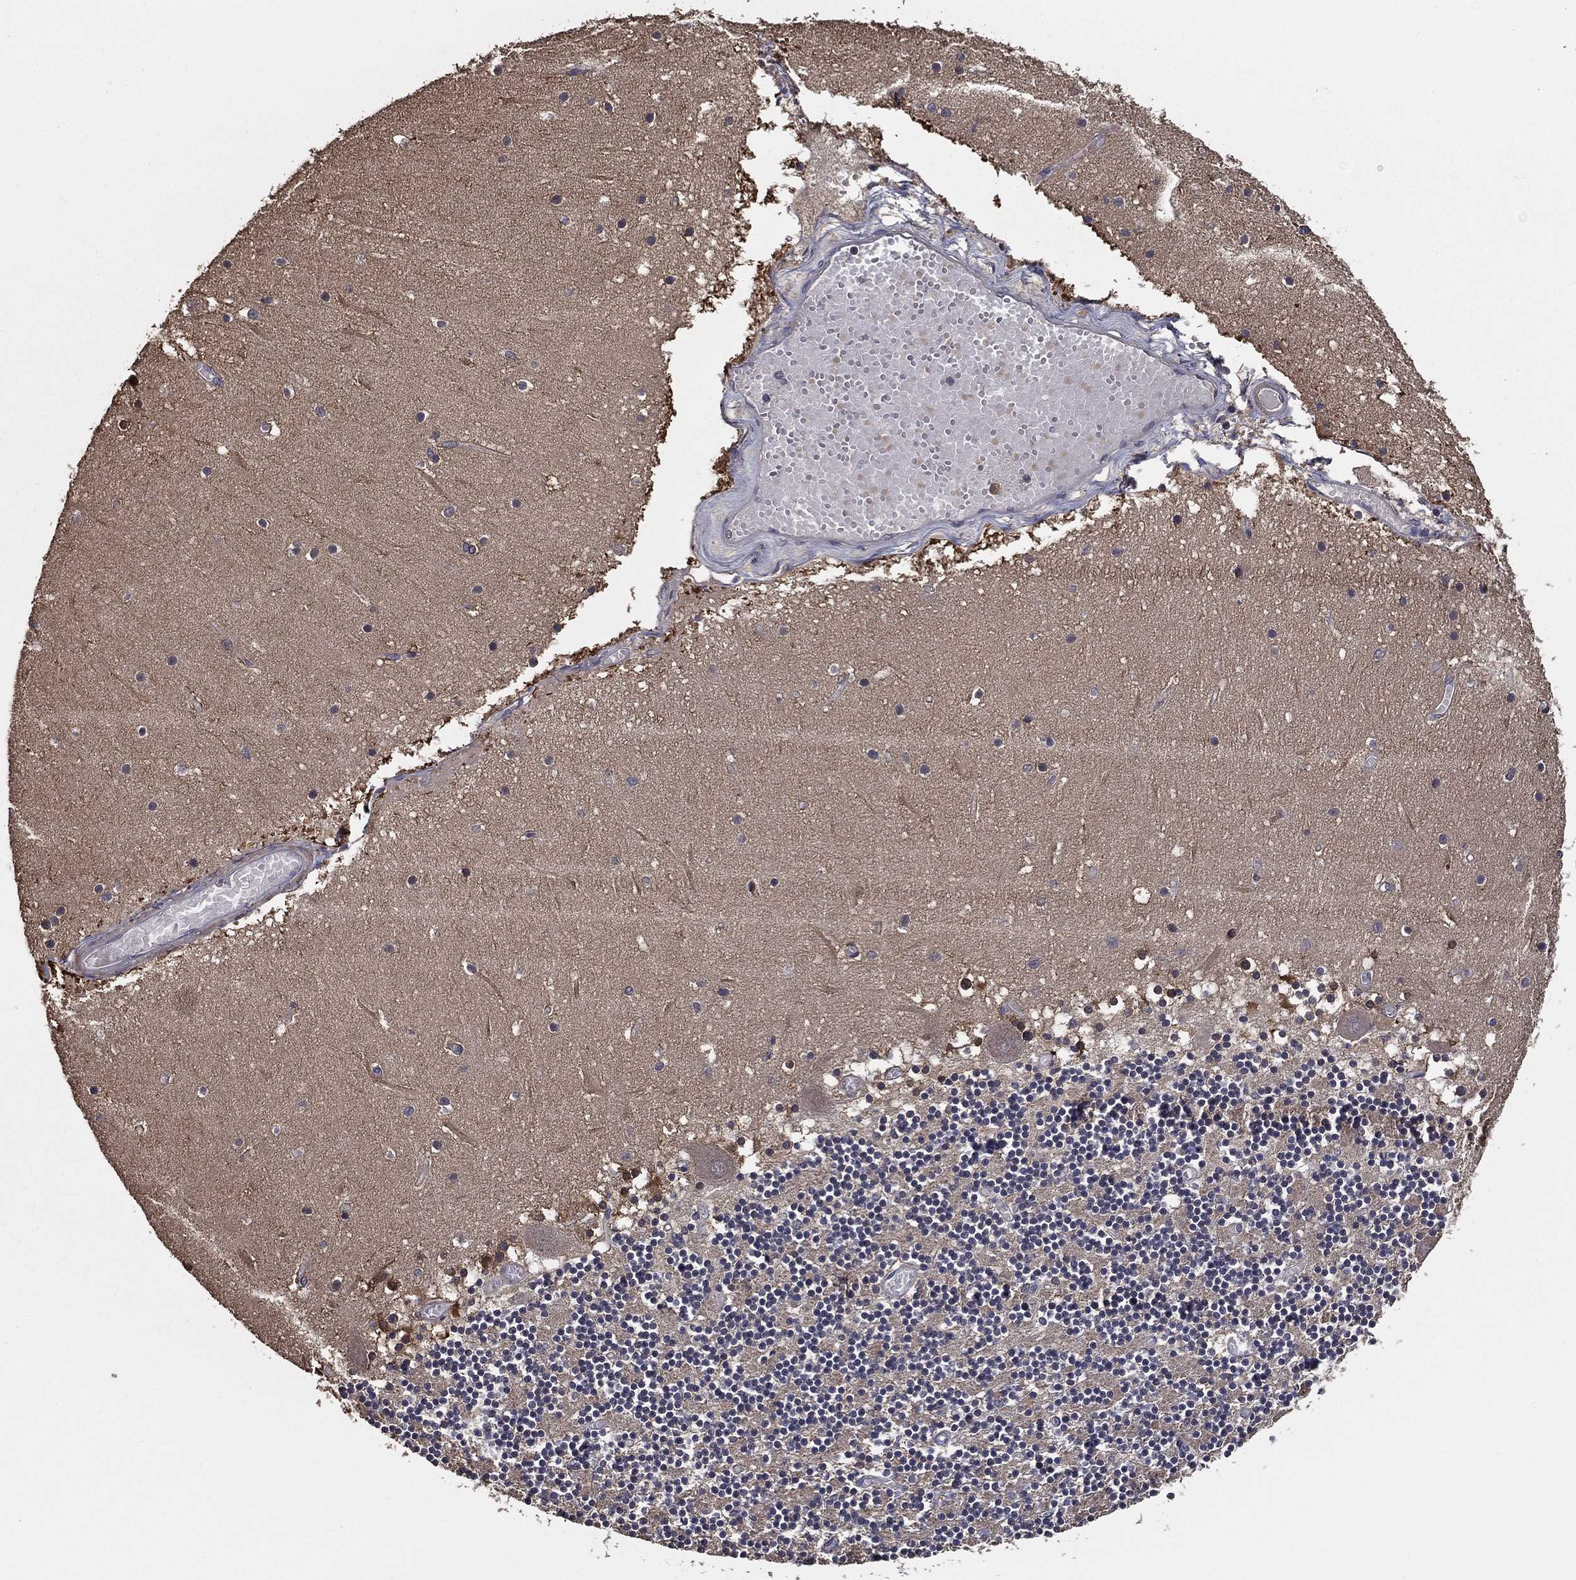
{"staining": {"intensity": "negative", "quantity": "none", "location": "none"}, "tissue": "cerebellum", "cell_type": "Cells in granular layer", "image_type": "normal", "snomed": [{"axis": "morphology", "description": "Normal tissue, NOS"}, {"axis": "topography", "description": "Cerebellum"}], "caption": "Cerebellum stained for a protein using immunohistochemistry (IHC) shows no staining cells in granular layer.", "gene": "PCNT", "patient": {"sex": "female", "age": 28}}